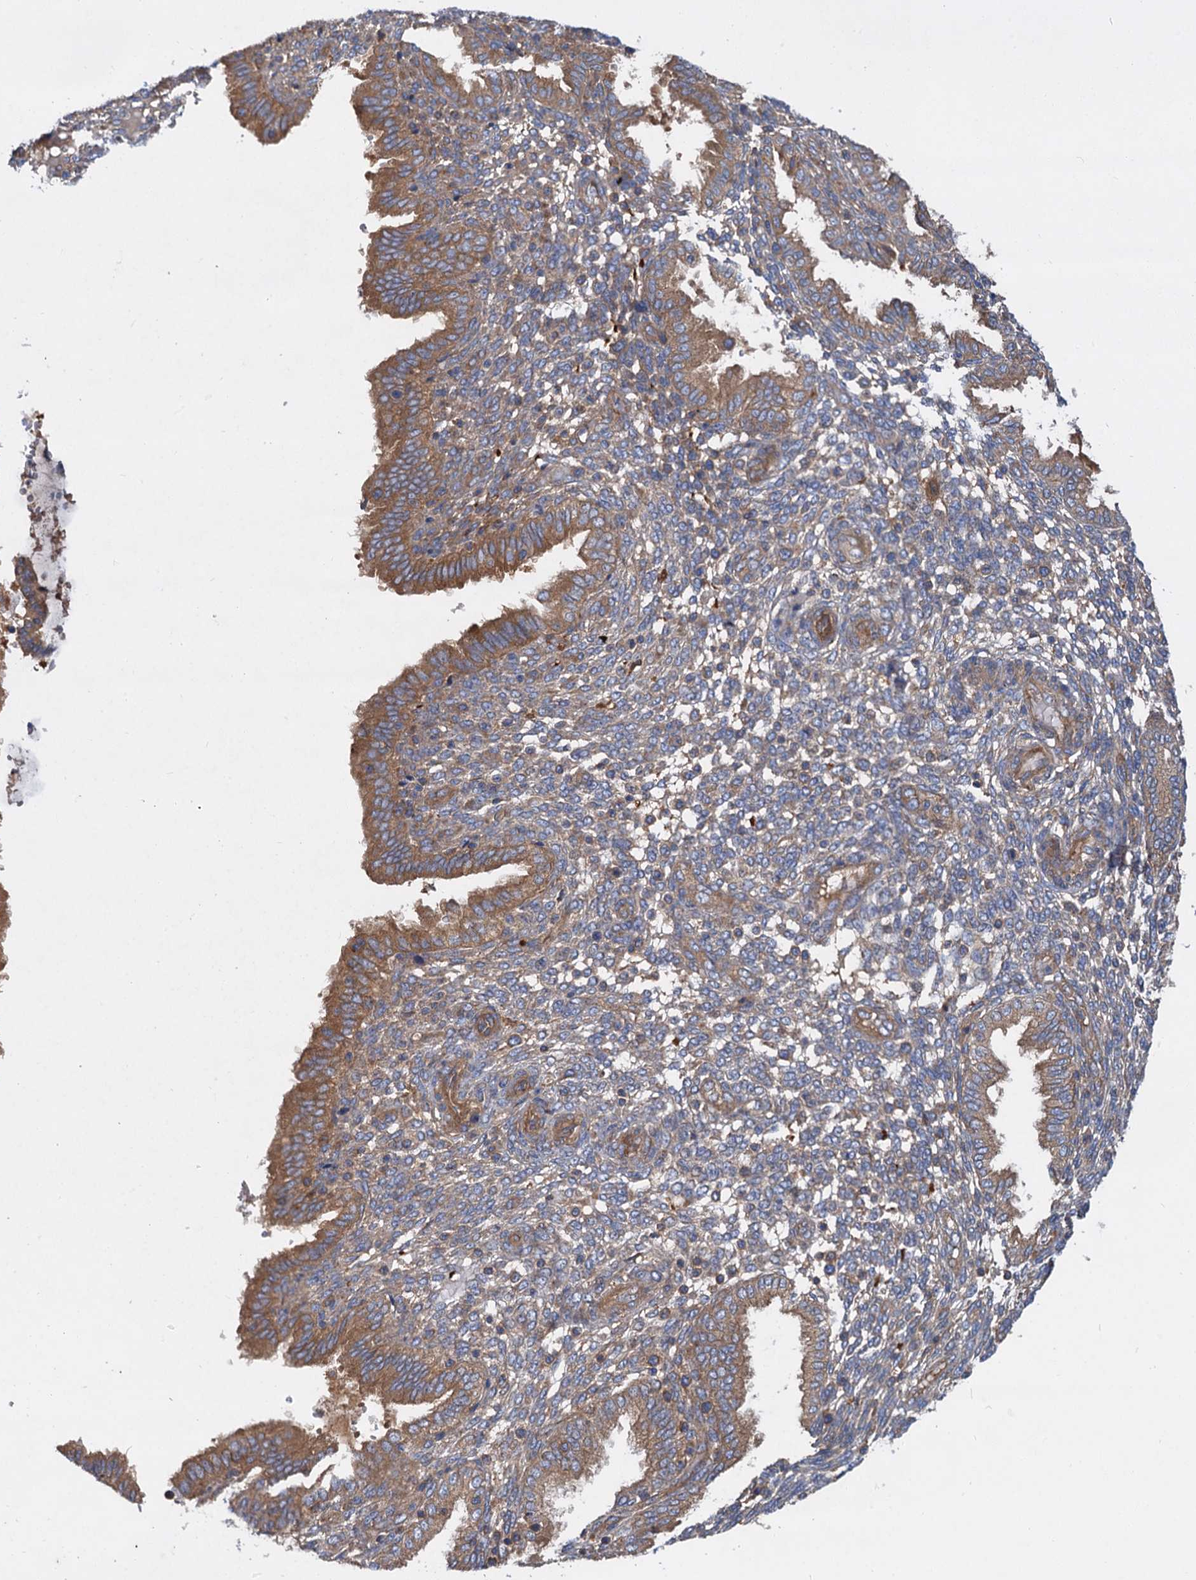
{"staining": {"intensity": "weak", "quantity": "25%-75%", "location": "cytoplasmic/membranous"}, "tissue": "endometrium", "cell_type": "Cells in endometrial stroma", "image_type": "normal", "snomed": [{"axis": "morphology", "description": "Normal tissue, NOS"}, {"axis": "topography", "description": "Endometrium"}], "caption": "This histopathology image shows immunohistochemistry (IHC) staining of benign human endometrium, with low weak cytoplasmic/membranous positivity in approximately 25%-75% of cells in endometrial stroma.", "gene": "ALKBH7", "patient": {"sex": "female", "age": 33}}